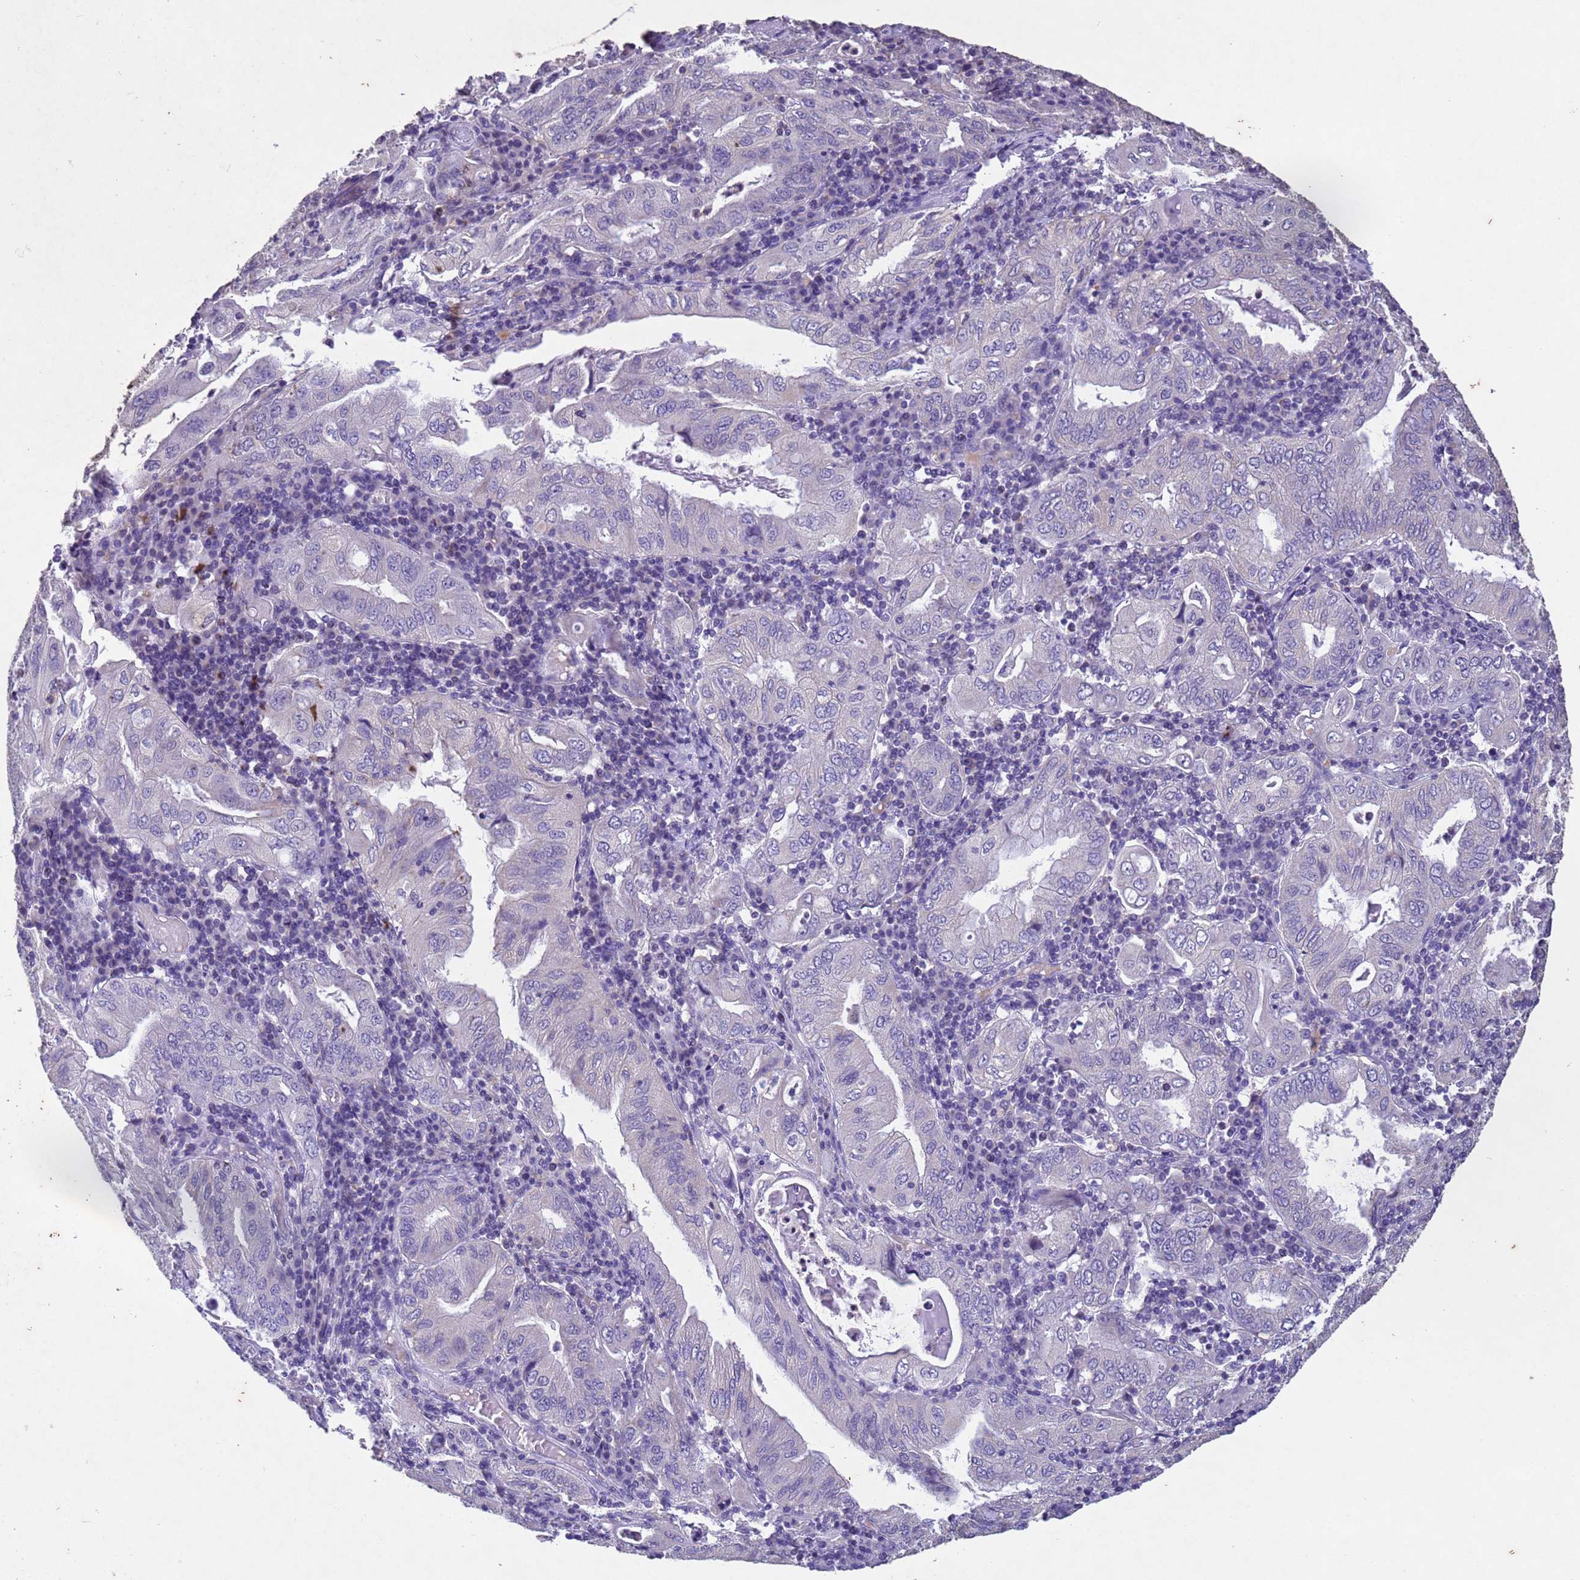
{"staining": {"intensity": "negative", "quantity": "none", "location": "none"}, "tissue": "stomach cancer", "cell_type": "Tumor cells", "image_type": "cancer", "snomed": [{"axis": "morphology", "description": "Normal tissue, NOS"}, {"axis": "morphology", "description": "Adenocarcinoma, NOS"}, {"axis": "topography", "description": "Esophagus"}, {"axis": "topography", "description": "Stomach, upper"}, {"axis": "topography", "description": "Peripheral nerve tissue"}], "caption": "Protein analysis of stomach cancer shows no significant expression in tumor cells.", "gene": "NLRP11", "patient": {"sex": "male", "age": 62}}